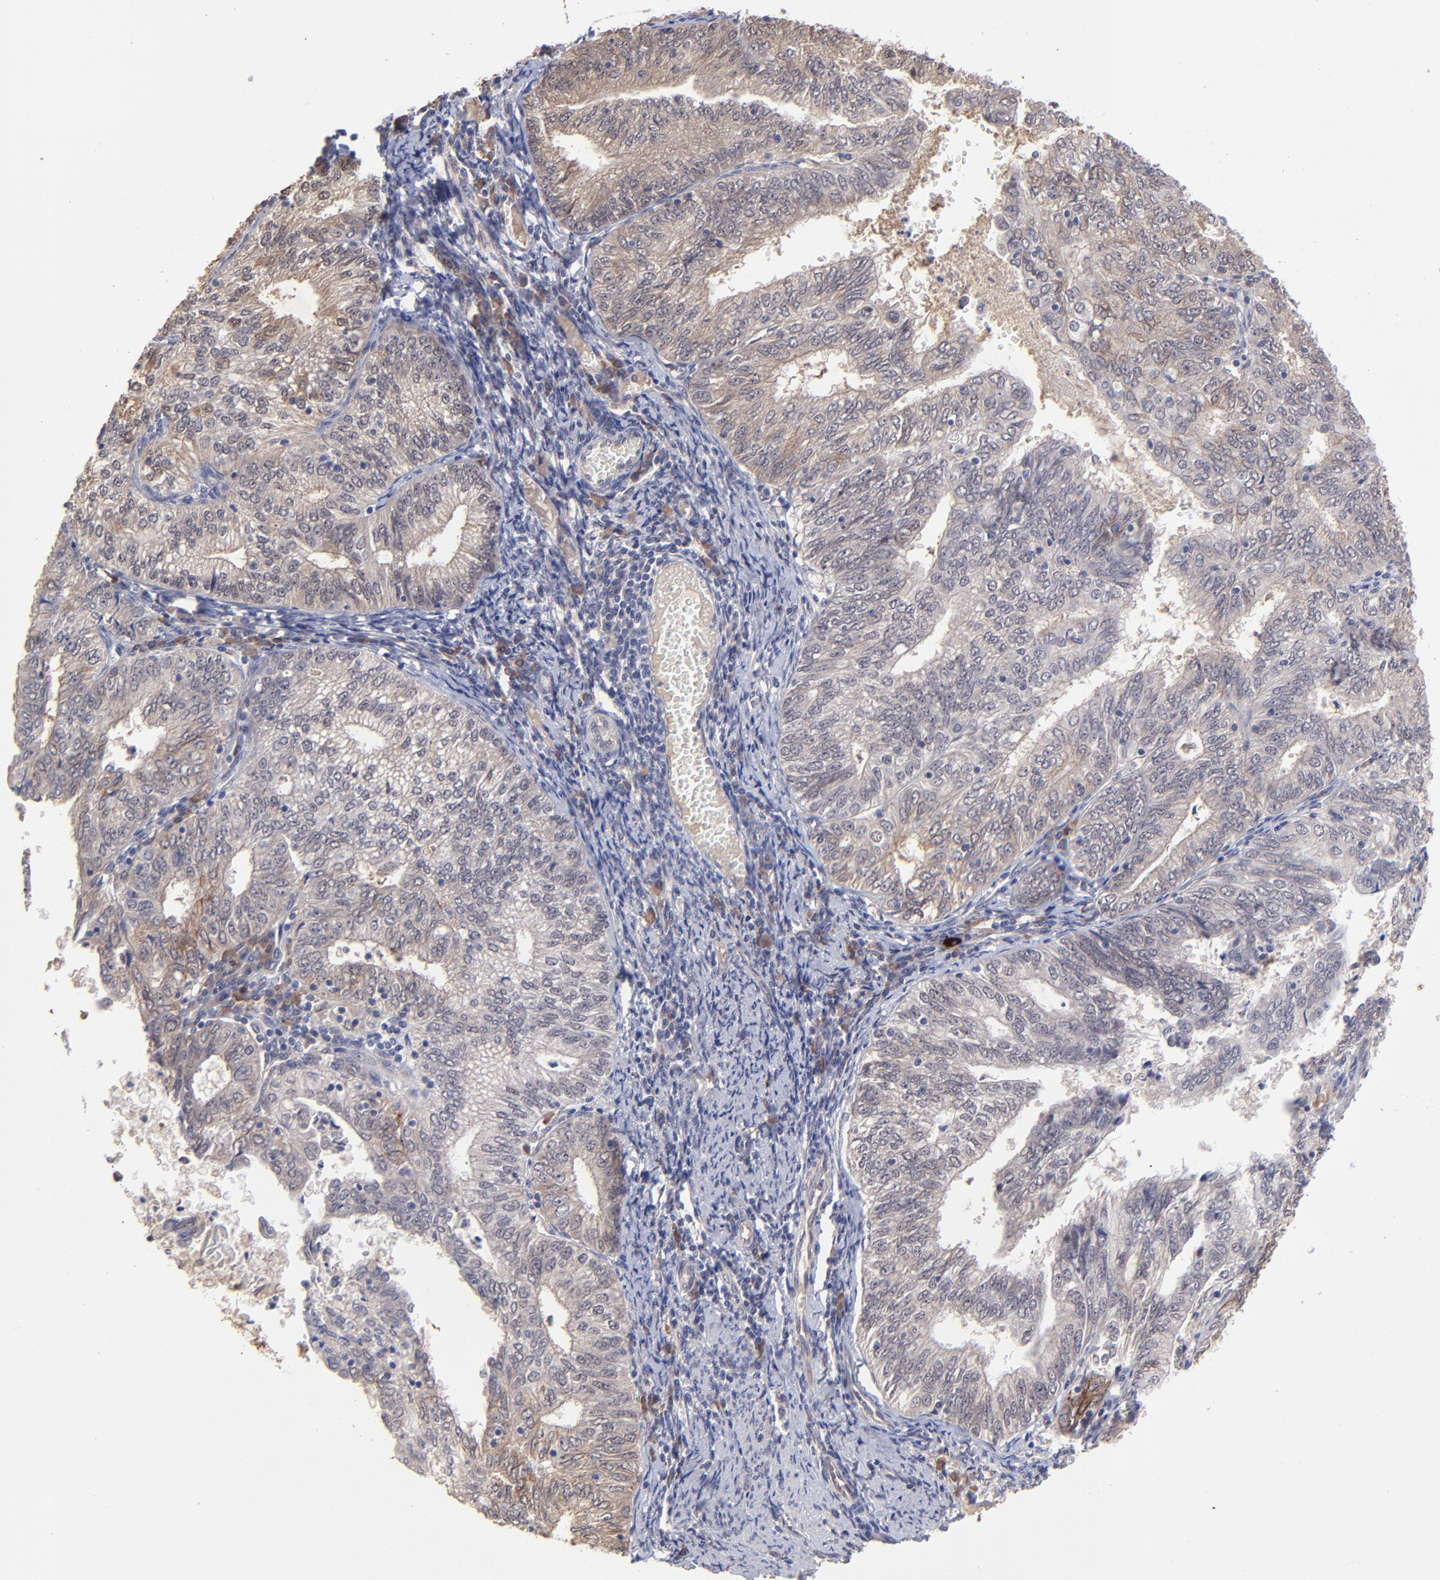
{"staining": {"intensity": "weak", "quantity": ">75%", "location": "cytoplasmic/membranous"}, "tissue": "endometrial cancer", "cell_type": "Tumor cells", "image_type": "cancer", "snomed": [{"axis": "morphology", "description": "Adenocarcinoma, NOS"}, {"axis": "topography", "description": "Endometrium"}], "caption": "Endometrial adenocarcinoma stained for a protein exhibits weak cytoplasmic/membranous positivity in tumor cells. The protein of interest is stained brown, and the nuclei are stained in blue (DAB (3,3'-diaminobenzidine) IHC with brightfield microscopy, high magnification).", "gene": "CHL1", "patient": {"sex": "female", "age": 69}}